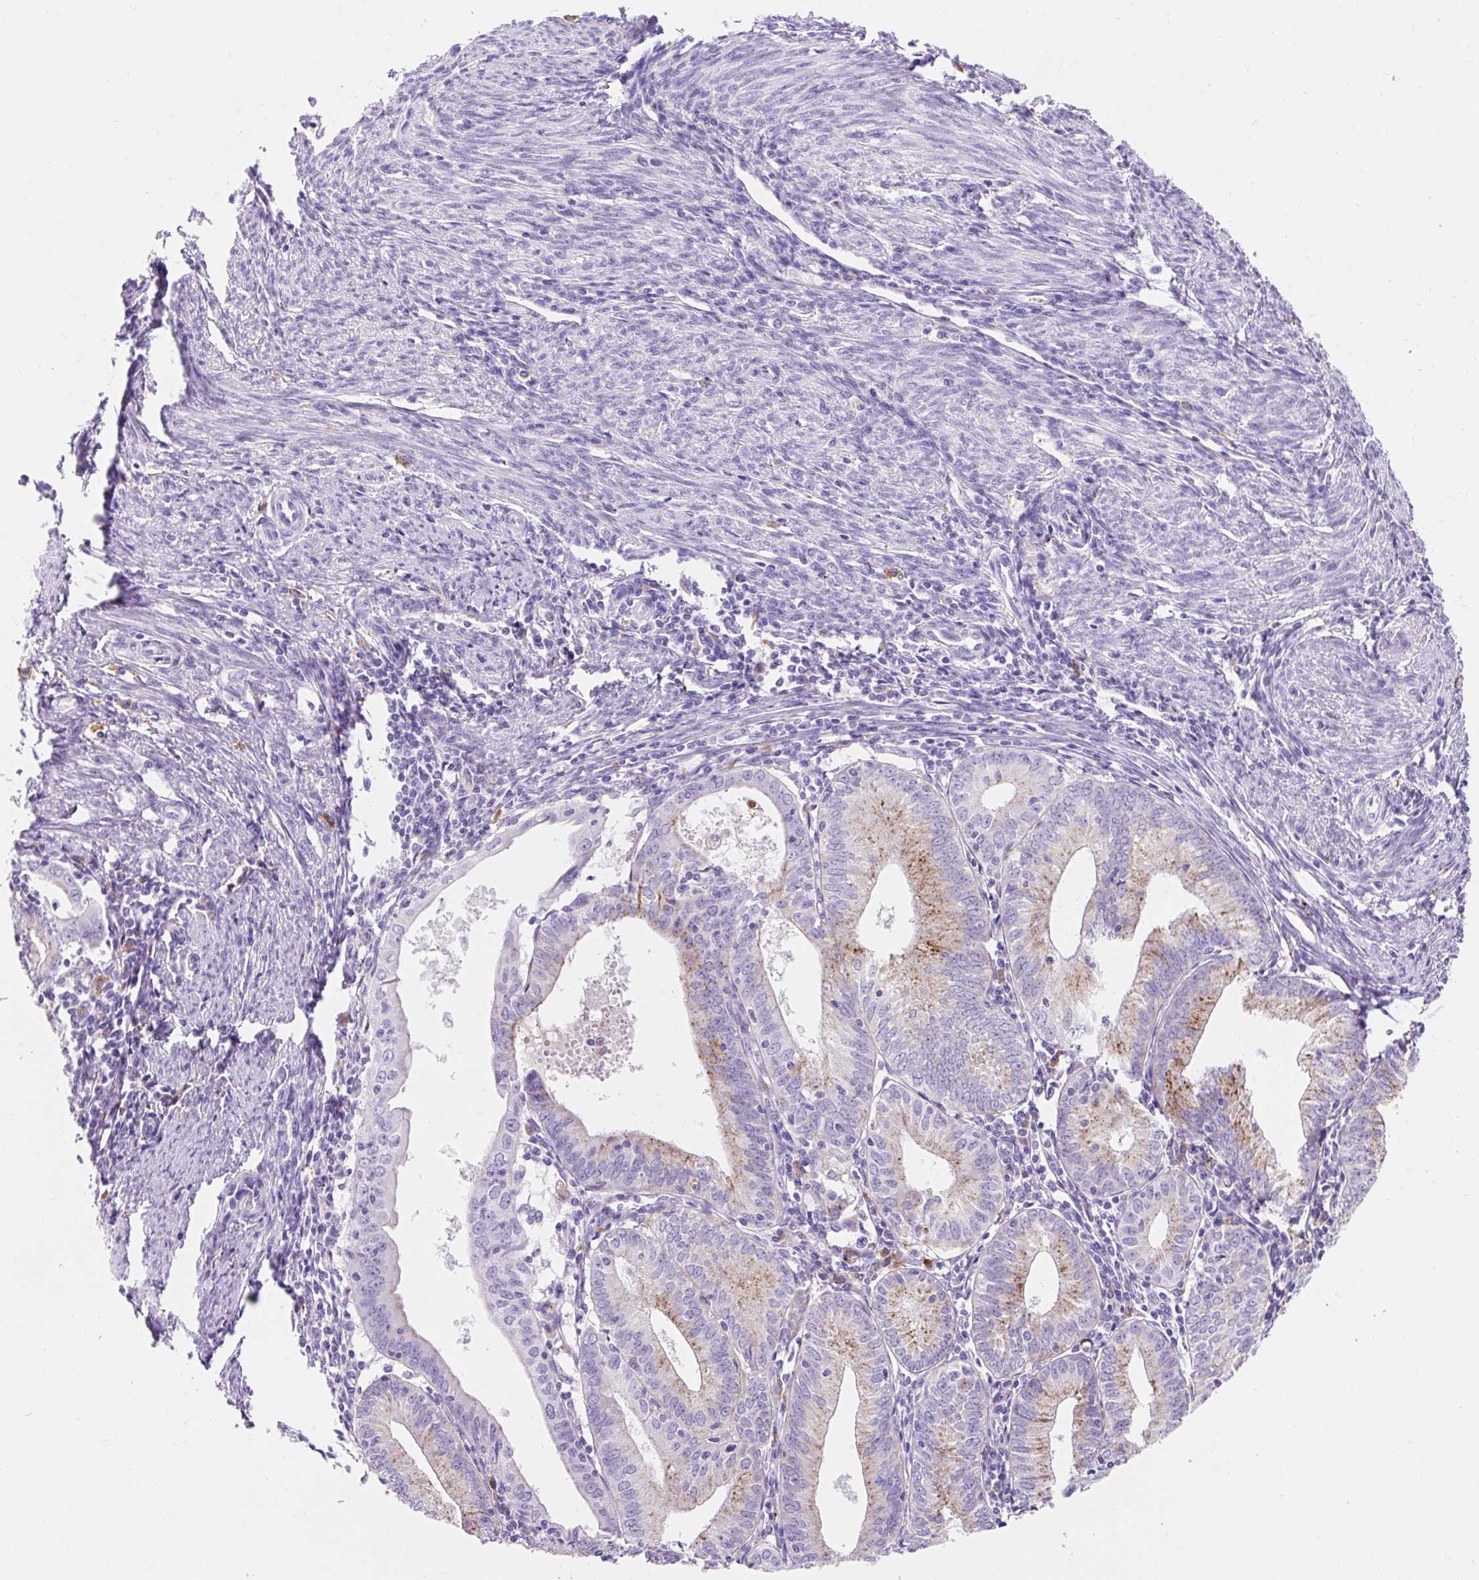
{"staining": {"intensity": "moderate", "quantity": "<25%", "location": "cytoplasmic/membranous"}, "tissue": "endometrial cancer", "cell_type": "Tumor cells", "image_type": "cancer", "snomed": [{"axis": "morphology", "description": "Adenocarcinoma, NOS"}, {"axis": "topography", "description": "Endometrium"}], "caption": "Immunohistochemical staining of adenocarcinoma (endometrial) exhibits moderate cytoplasmic/membranous protein positivity in about <25% of tumor cells.", "gene": "HEXB", "patient": {"sex": "female", "age": 60}}